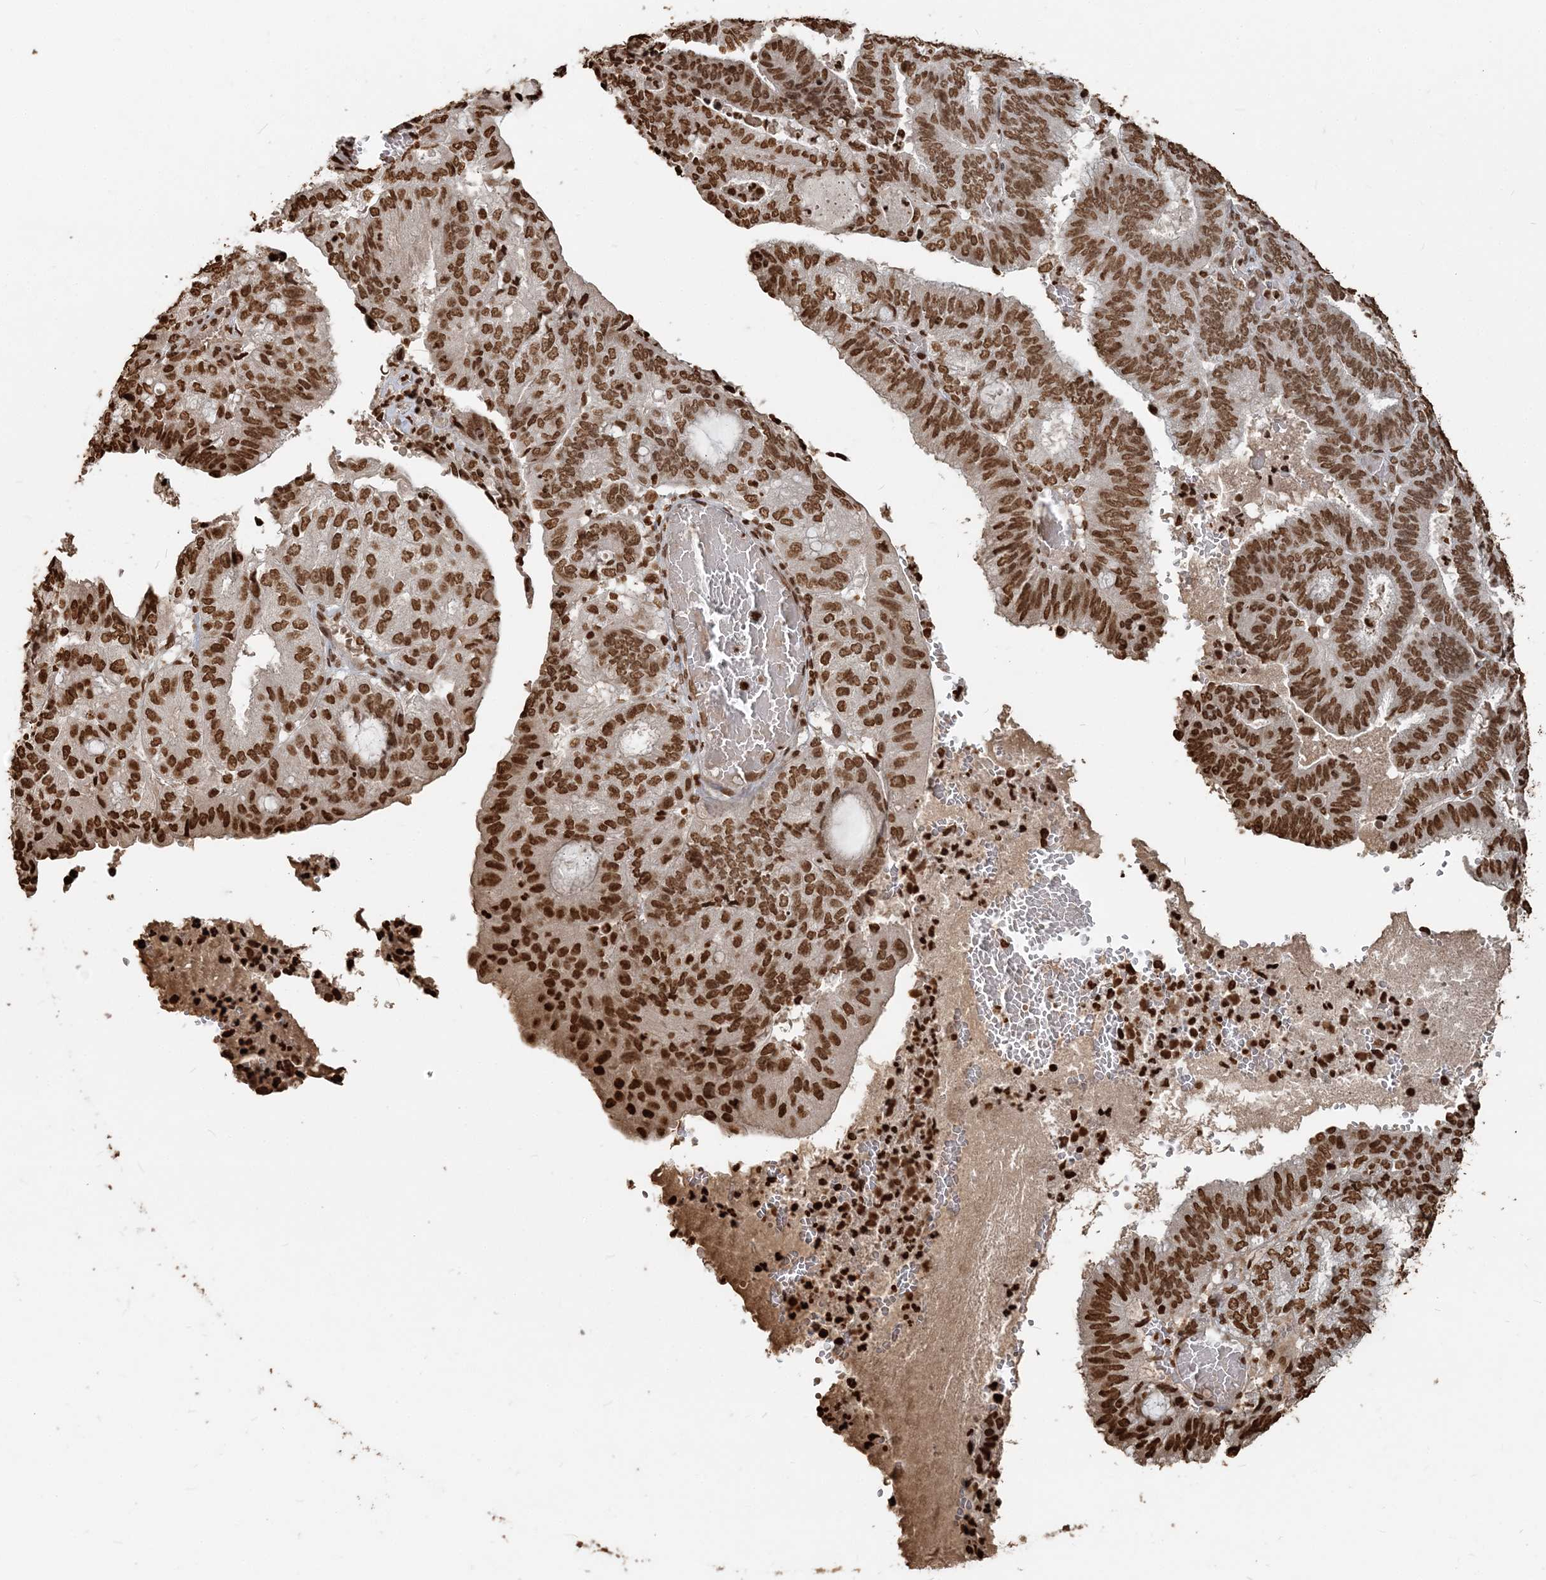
{"staining": {"intensity": "strong", "quantity": ">75%", "location": "nuclear"}, "tissue": "endometrial cancer", "cell_type": "Tumor cells", "image_type": "cancer", "snomed": [{"axis": "morphology", "description": "Adenocarcinoma, NOS"}, {"axis": "topography", "description": "Uterus"}], "caption": "Human endometrial cancer stained with a protein marker shows strong staining in tumor cells.", "gene": "H3-3B", "patient": {"sex": "female", "age": 60}}